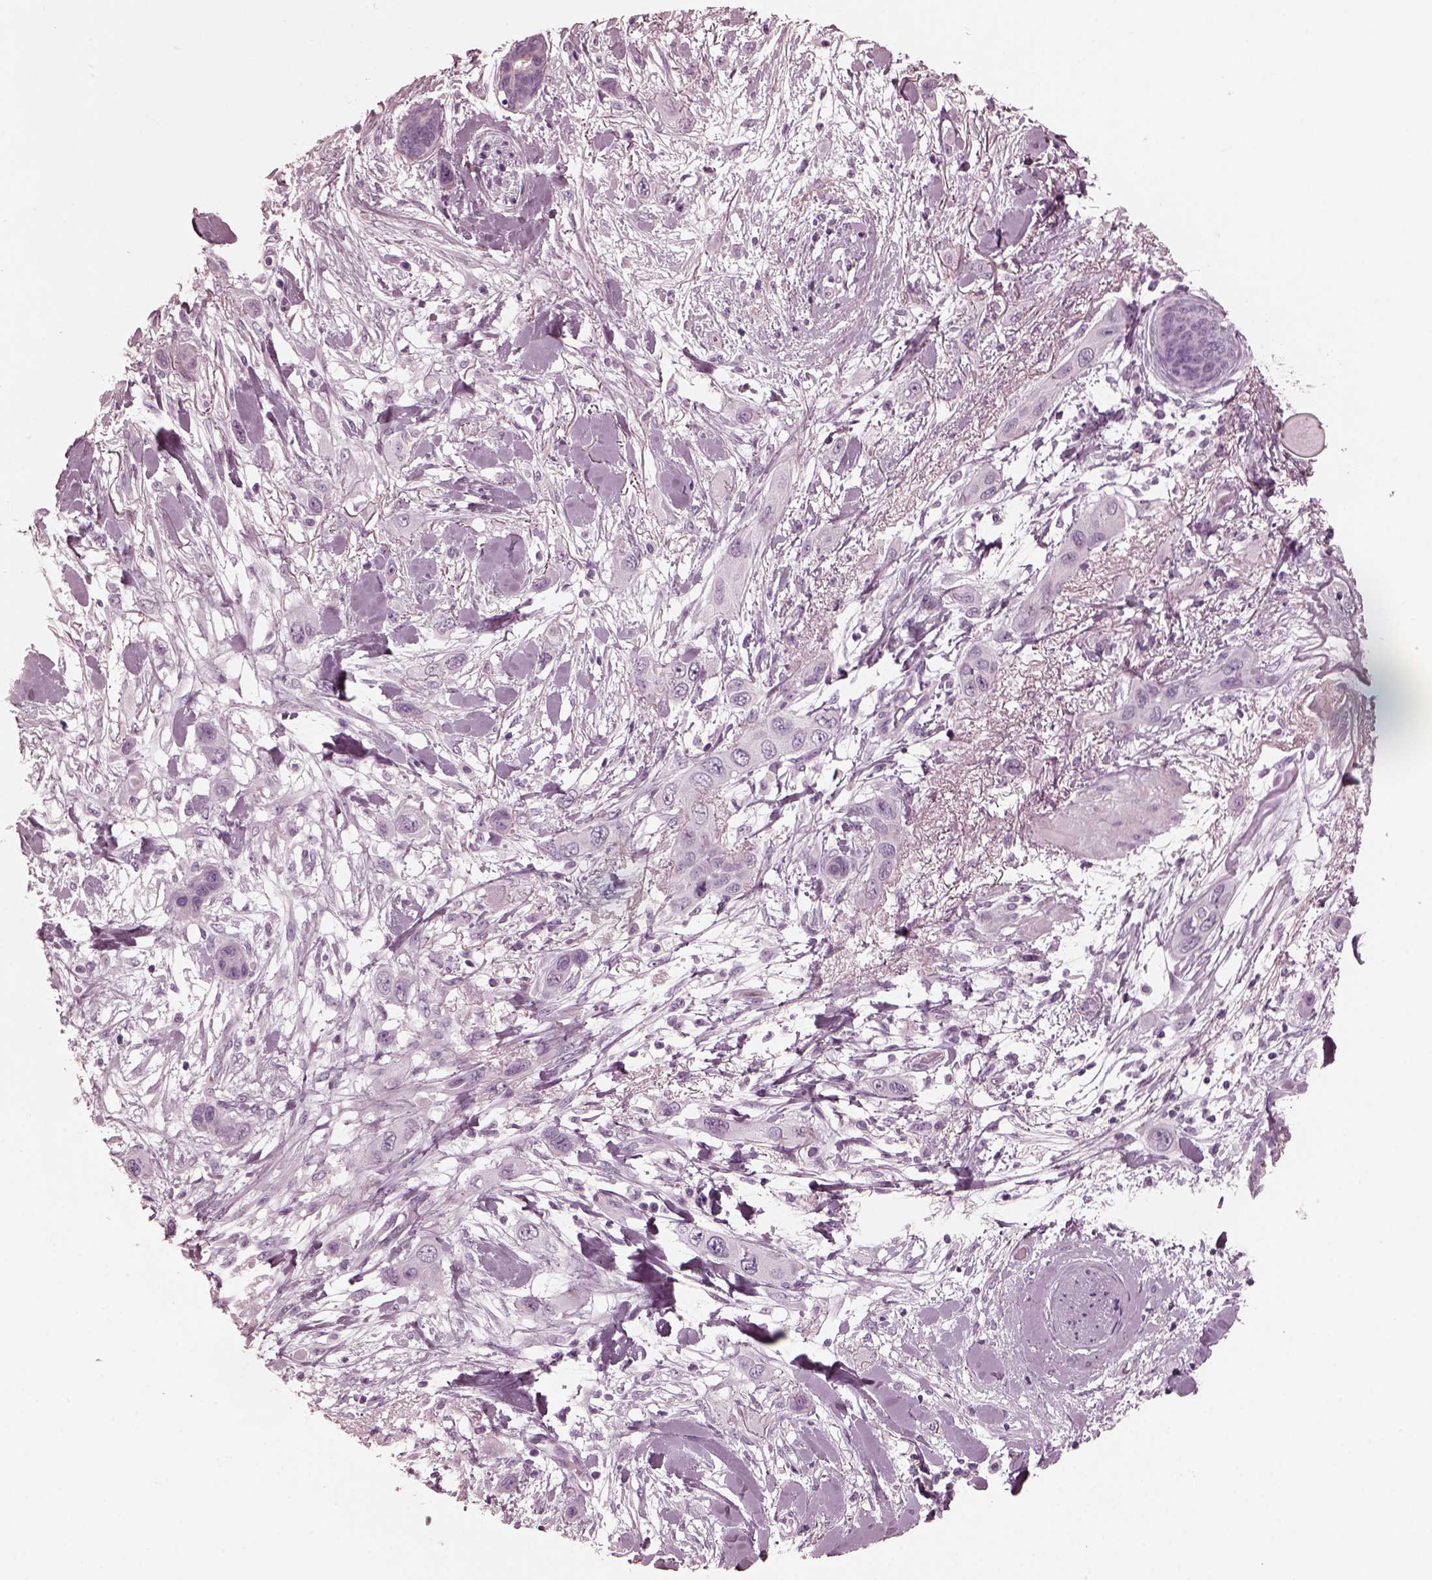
{"staining": {"intensity": "negative", "quantity": "none", "location": "none"}, "tissue": "skin cancer", "cell_type": "Tumor cells", "image_type": "cancer", "snomed": [{"axis": "morphology", "description": "Squamous cell carcinoma, NOS"}, {"axis": "topography", "description": "Skin"}], "caption": "The photomicrograph demonstrates no staining of tumor cells in squamous cell carcinoma (skin).", "gene": "GRM6", "patient": {"sex": "male", "age": 79}}